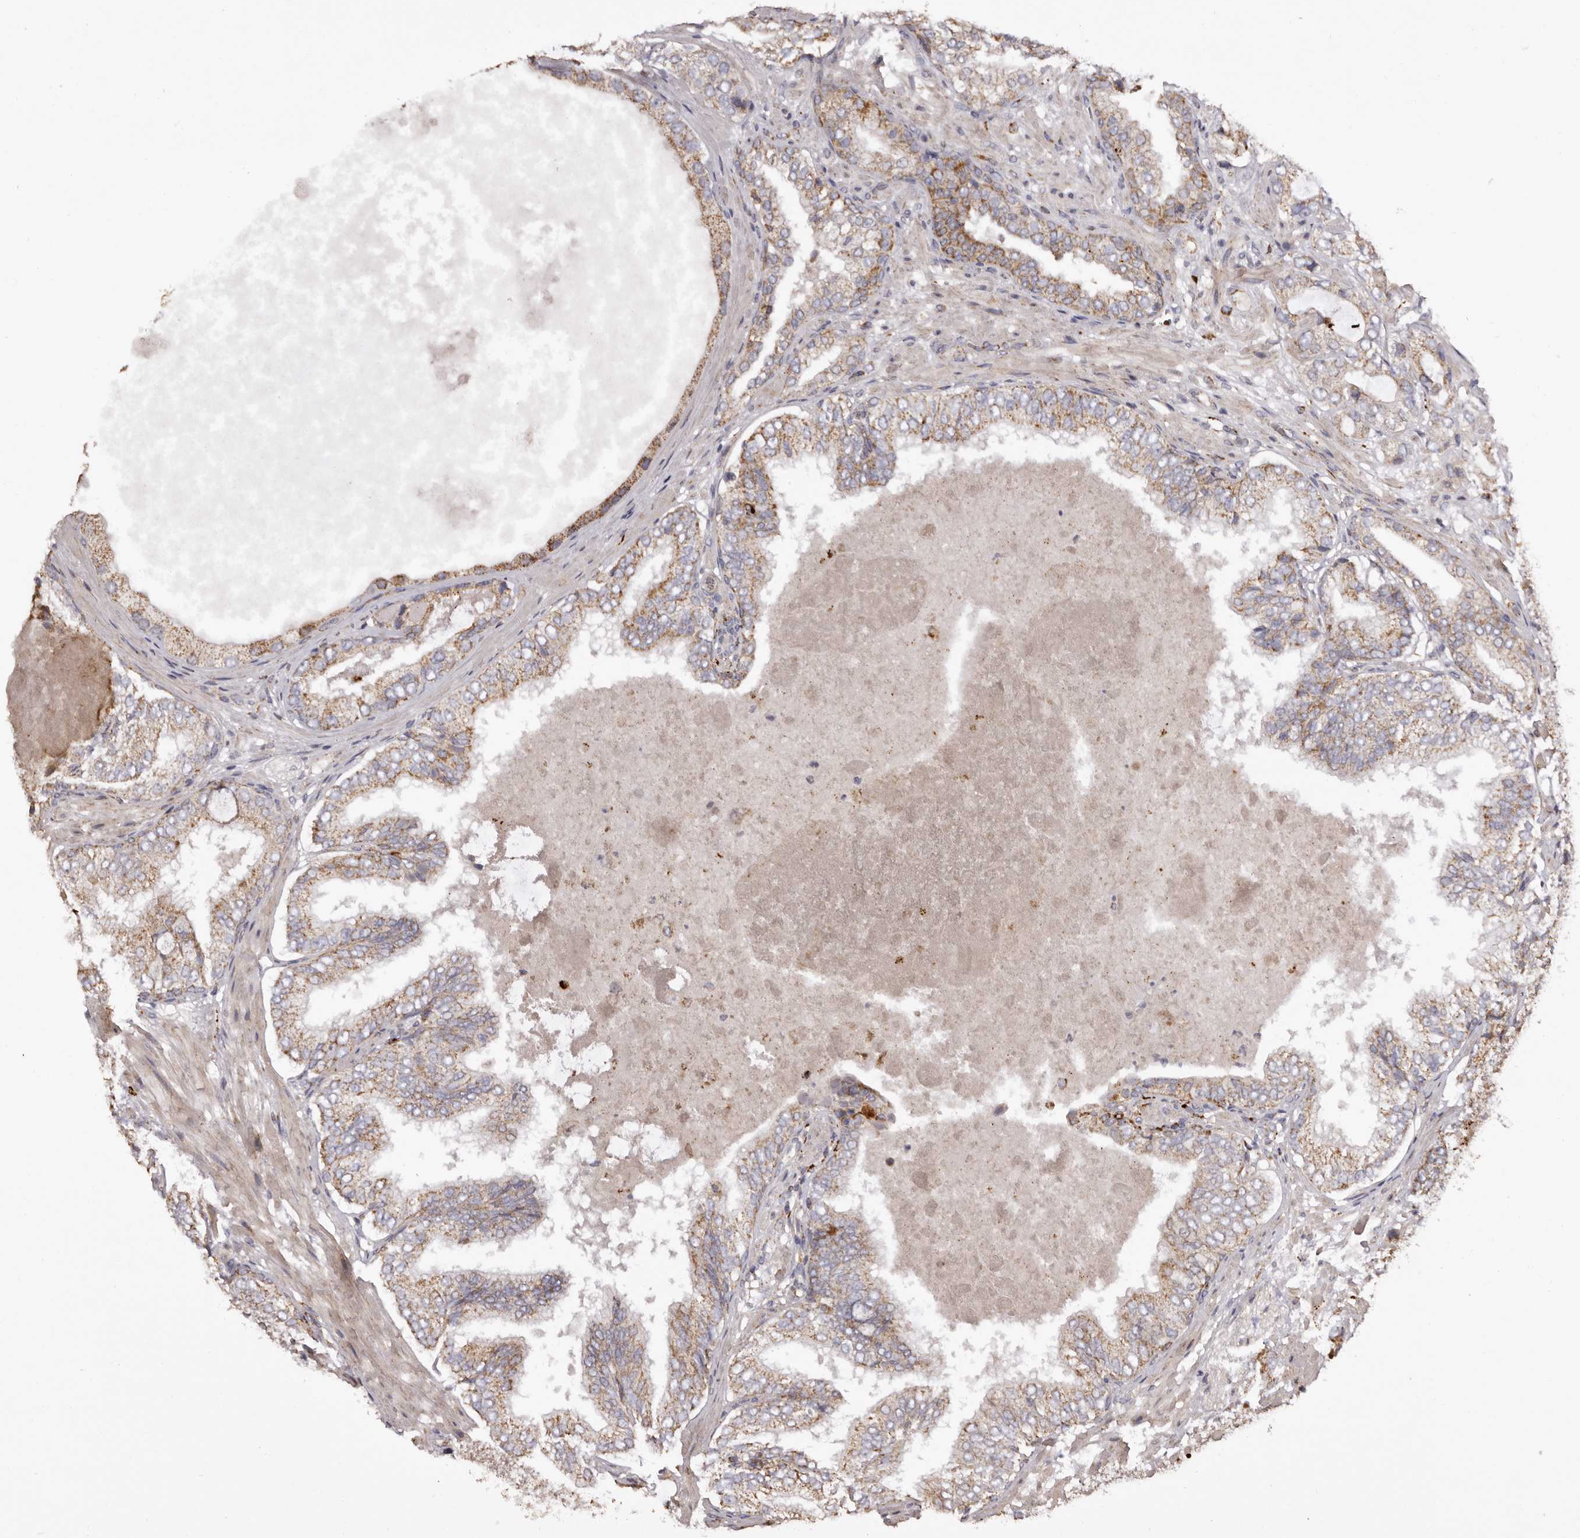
{"staining": {"intensity": "moderate", "quantity": "25%-75%", "location": "cytoplasmic/membranous"}, "tissue": "prostate cancer", "cell_type": "Tumor cells", "image_type": "cancer", "snomed": [{"axis": "morphology", "description": "Normal tissue, NOS"}, {"axis": "morphology", "description": "Adenocarcinoma, High grade"}, {"axis": "topography", "description": "Prostate"}, {"axis": "topography", "description": "Peripheral nerve tissue"}], "caption": "Protein expression analysis of human prostate high-grade adenocarcinoma reveals moderate cytoplasmic/membranous staining in about 25%-75% of tumor cells. (DAB (3,3'-diaminobenzidine) IHC with brightfield microscopy, high magnification).", "gene": "MECR", "patient": {"sex": "male", "age": 59}}